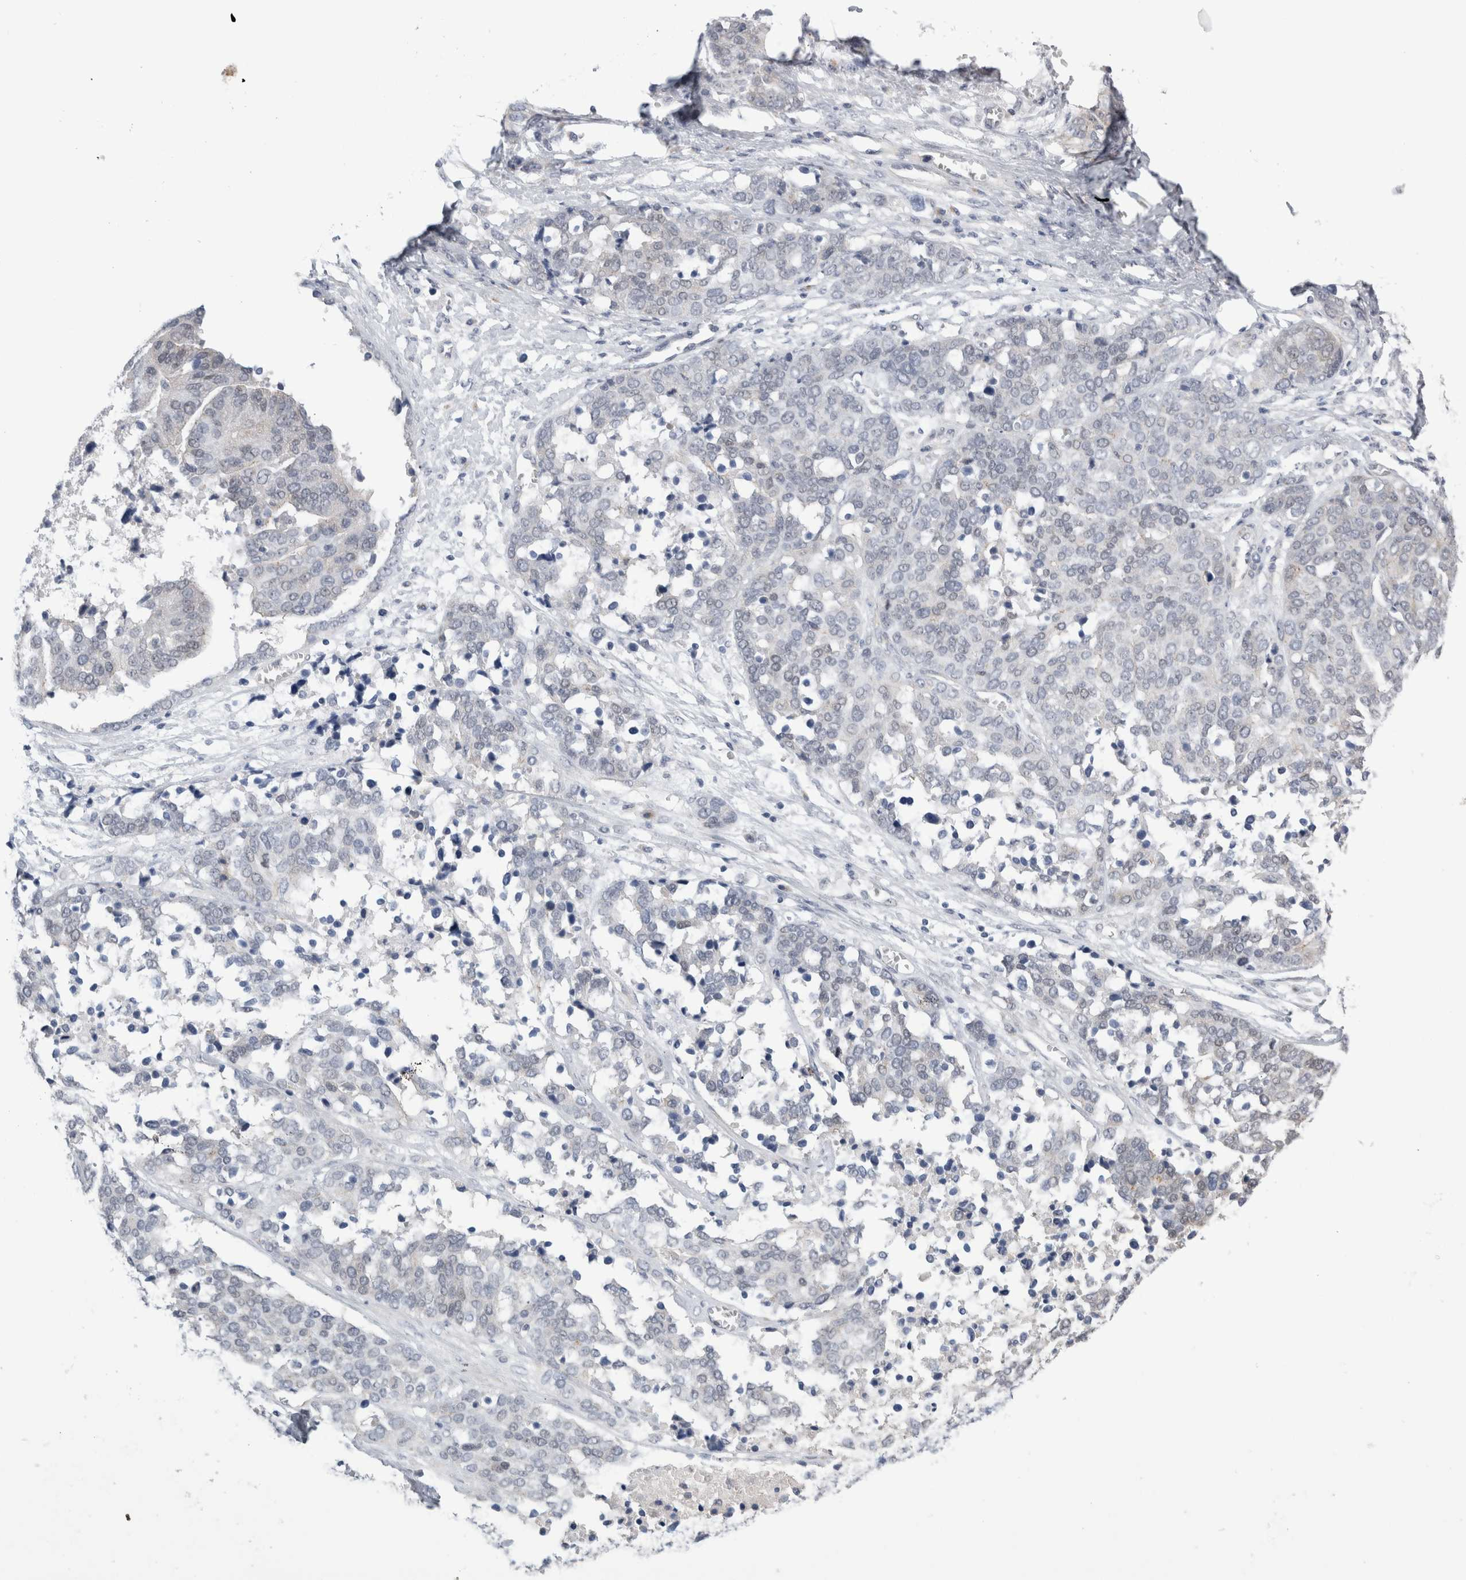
{"staining": {"intensity": "negative", "quantity": "none", "location": "none"}, "tissue": "ovarian cancer", "cell_type": "Tumor cells", "image_type": "cancer", "snomed": [{"axis": "morphology", "description": "Cystadenocarcinoma, serous, NOS"}, {"axis": "topography", "description": "Ovary"}], "caption": "The histopathology image shows no significant staining in tumor cells of serous cystadenocarcinoma (ovarian). Nuclei are stained in blue.", "gene": "TAFA5", "patient": {"sex": "female", "age": 44}}